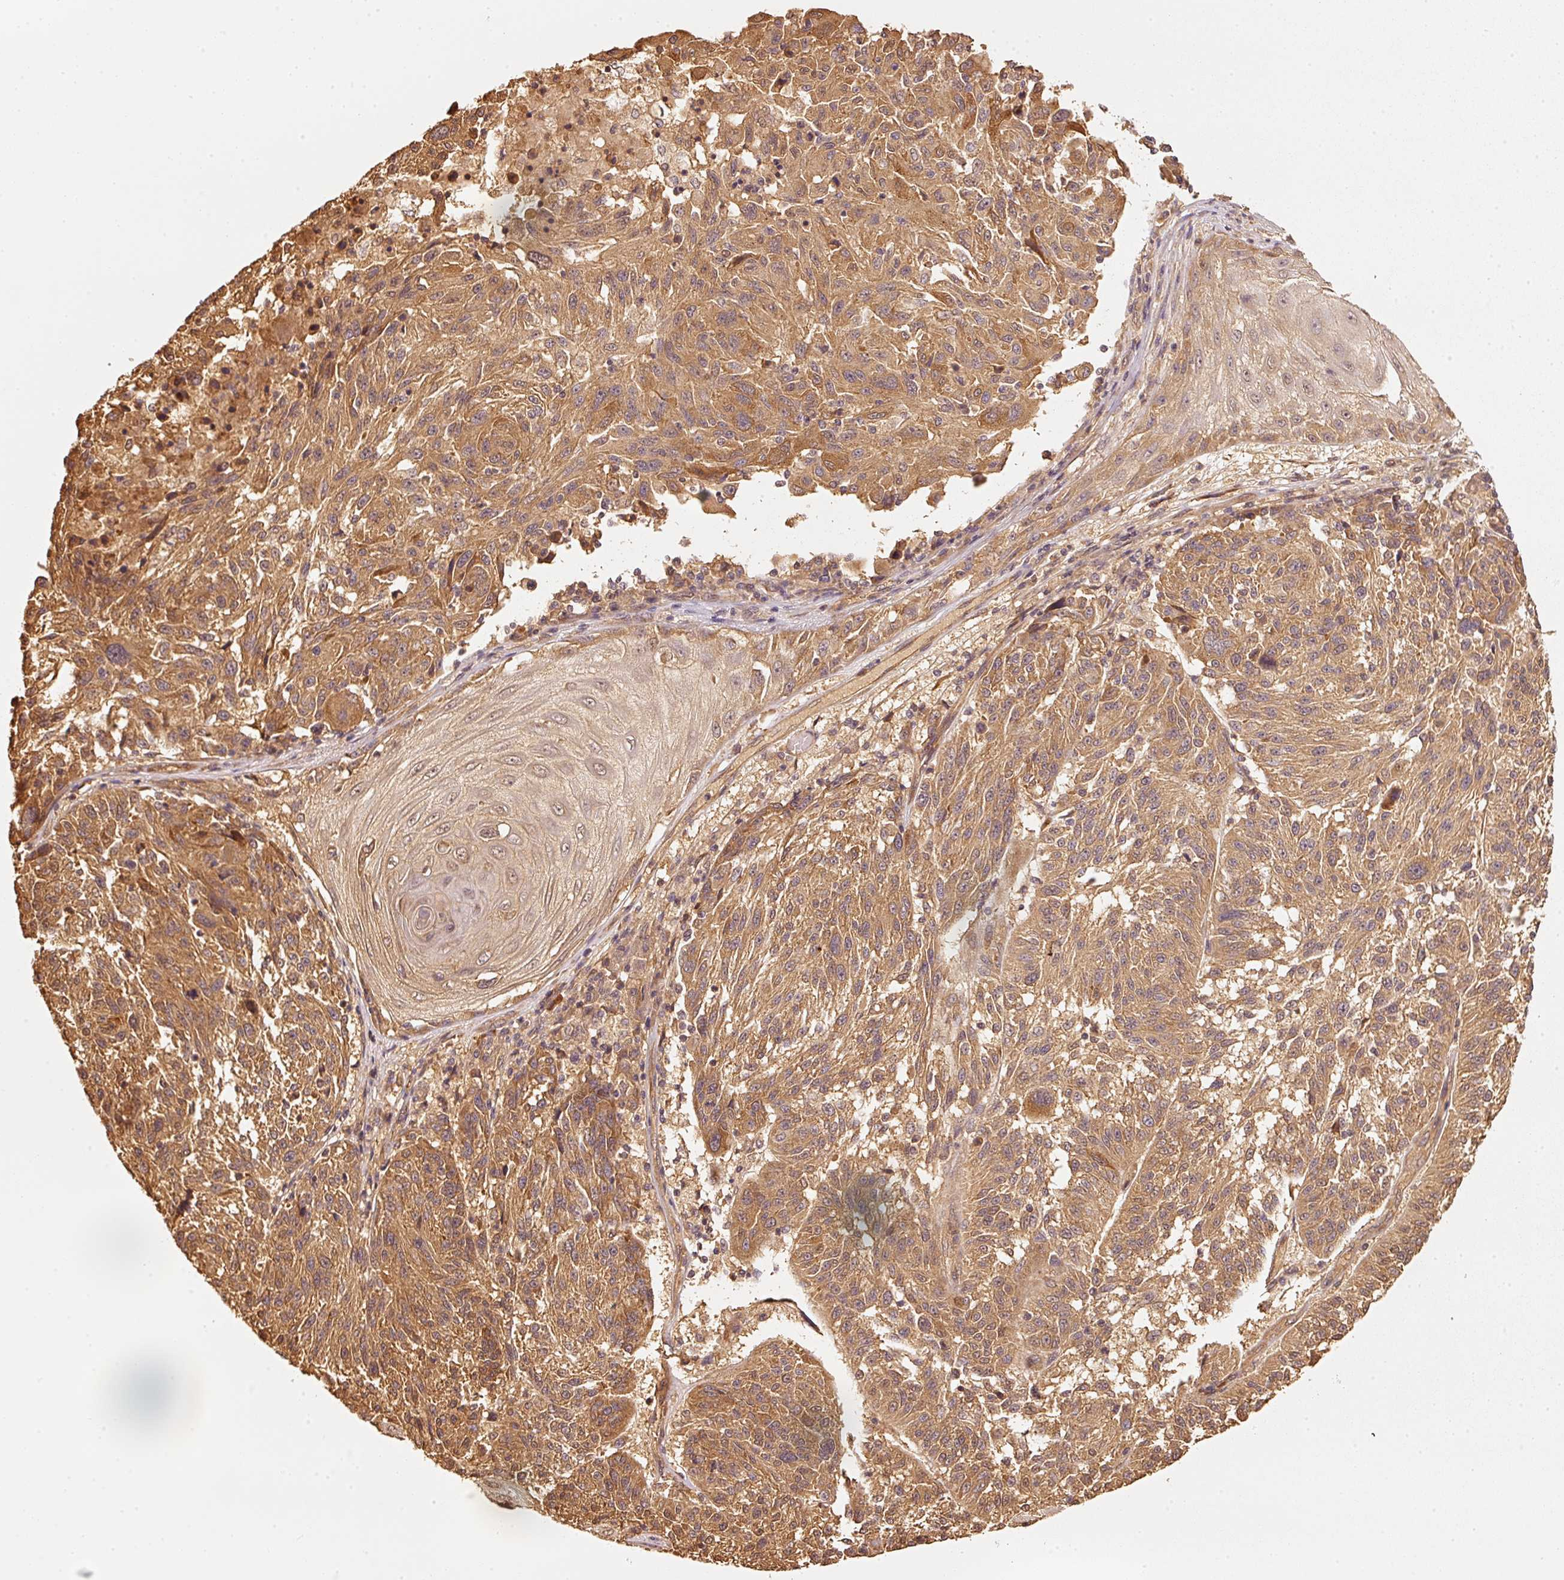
{"staining": {"intensity": "moderate", "quantity": ">75%", "location": "cytoplasmic/membranous"}, "tissue": "melanoma", "cell_type": "Tumor cells", "image_type": "cancer", "snomed": [{"axis": "morphology", "description": "Malignant melanoma, NOS"}, {"axis": "topography", "description": "Skin"}], "caption": "A brown stain labels moderate cytoplasmic/membranous staining of a protein in melanoma tumor cells.", "gene": "STAU1", "patient": {"sex": "male", "age": 53}}